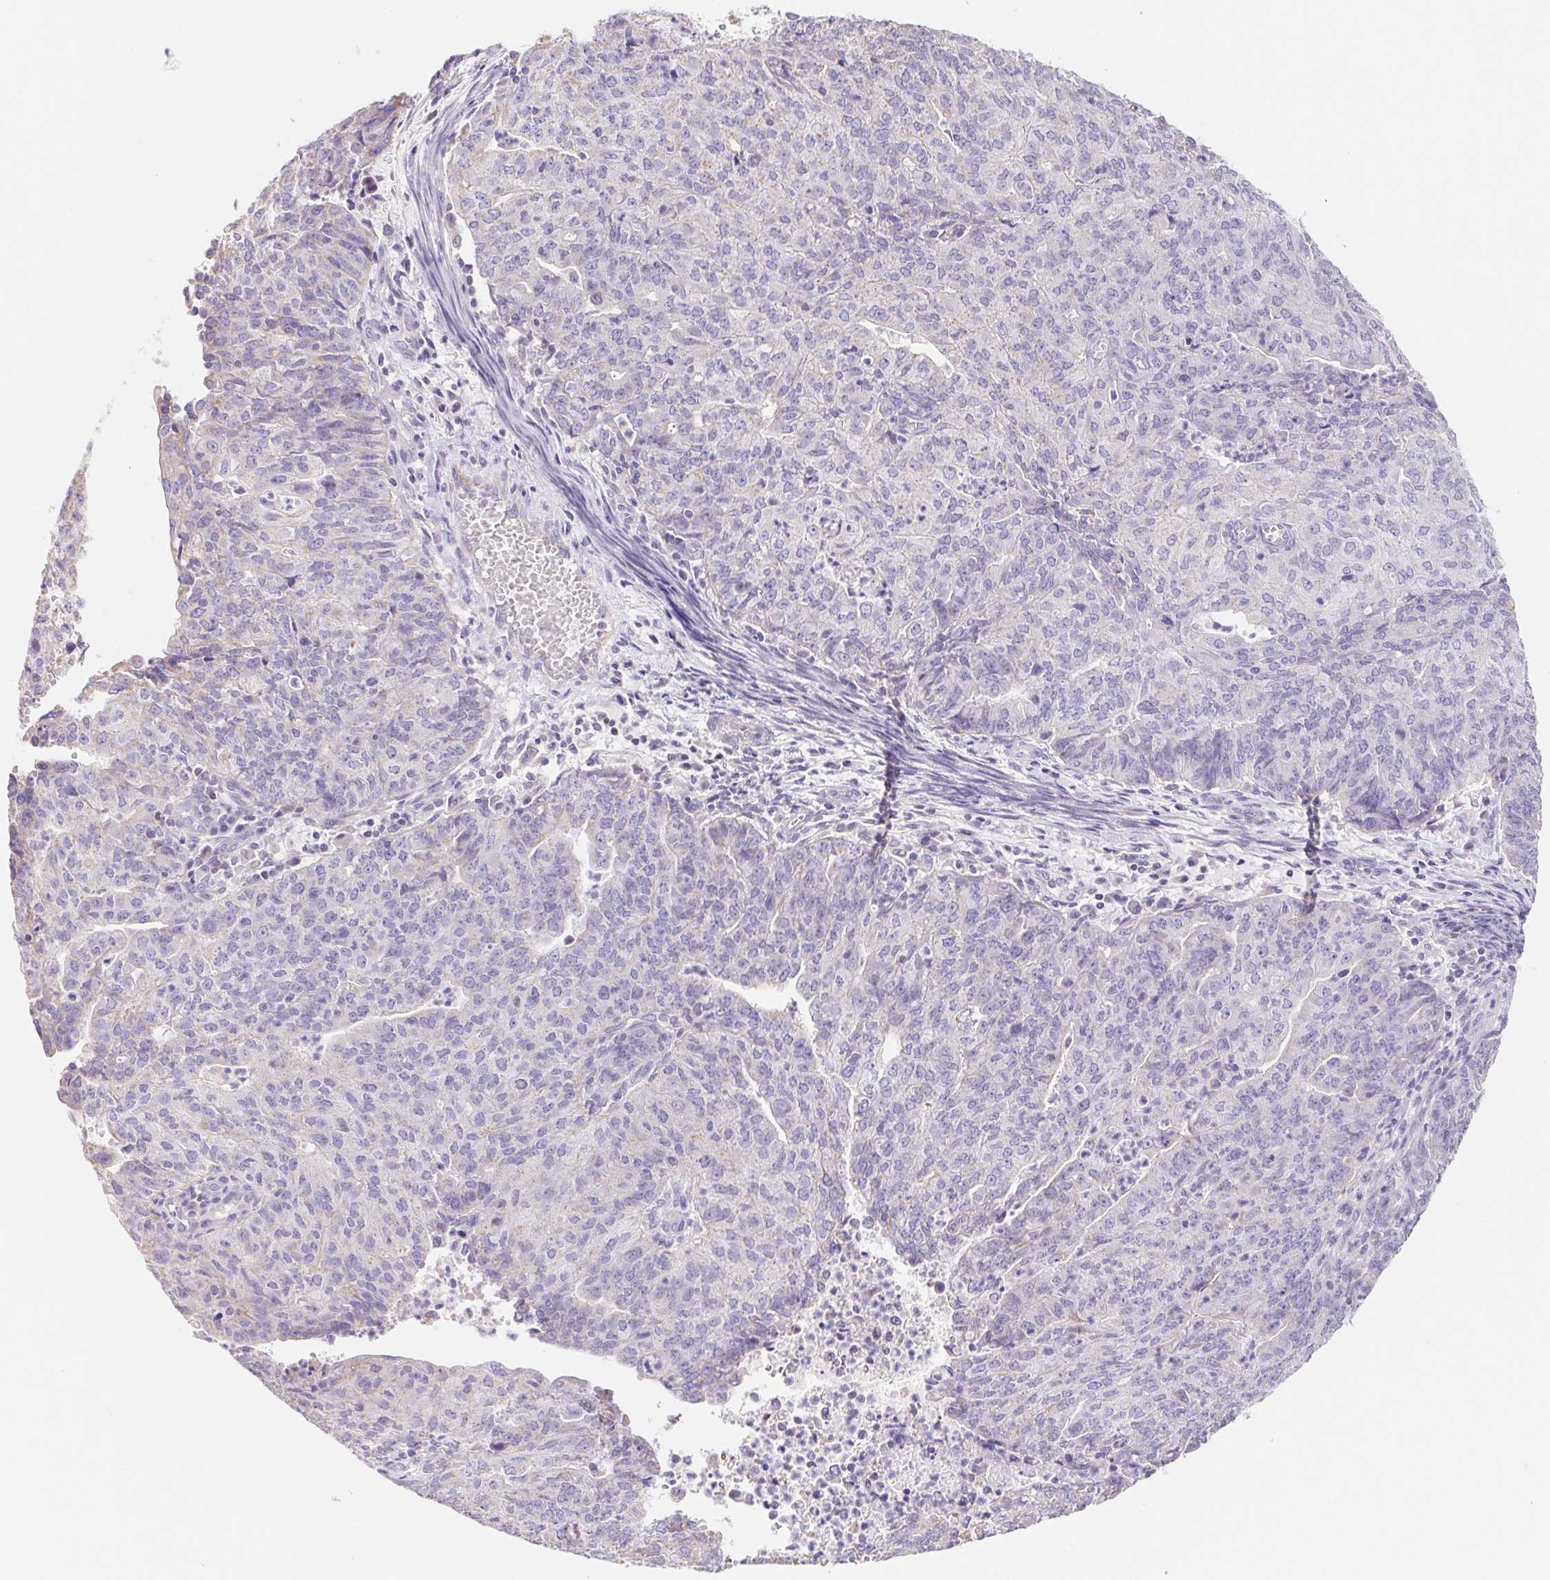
{"staining": {"intensity": "negative", "quantity": "none", "location": "none"}, "tissue": "endometrial cancer", "cell_type": "Tumor cells", "image_type": "cancer", "snomed": [{"axis": "morphology", "description": "Adenocarcinoma, NOS"}, {"axis": "topography", "description": "Endometrium"}], "caption": "A photomicrograph of human endometrial cancer is negative for staining in tumor cells. (IHC, brightfield microscopy, high magnification).", "gene": "FKBP6", "patient": {"sex": "female", "age": 82}}